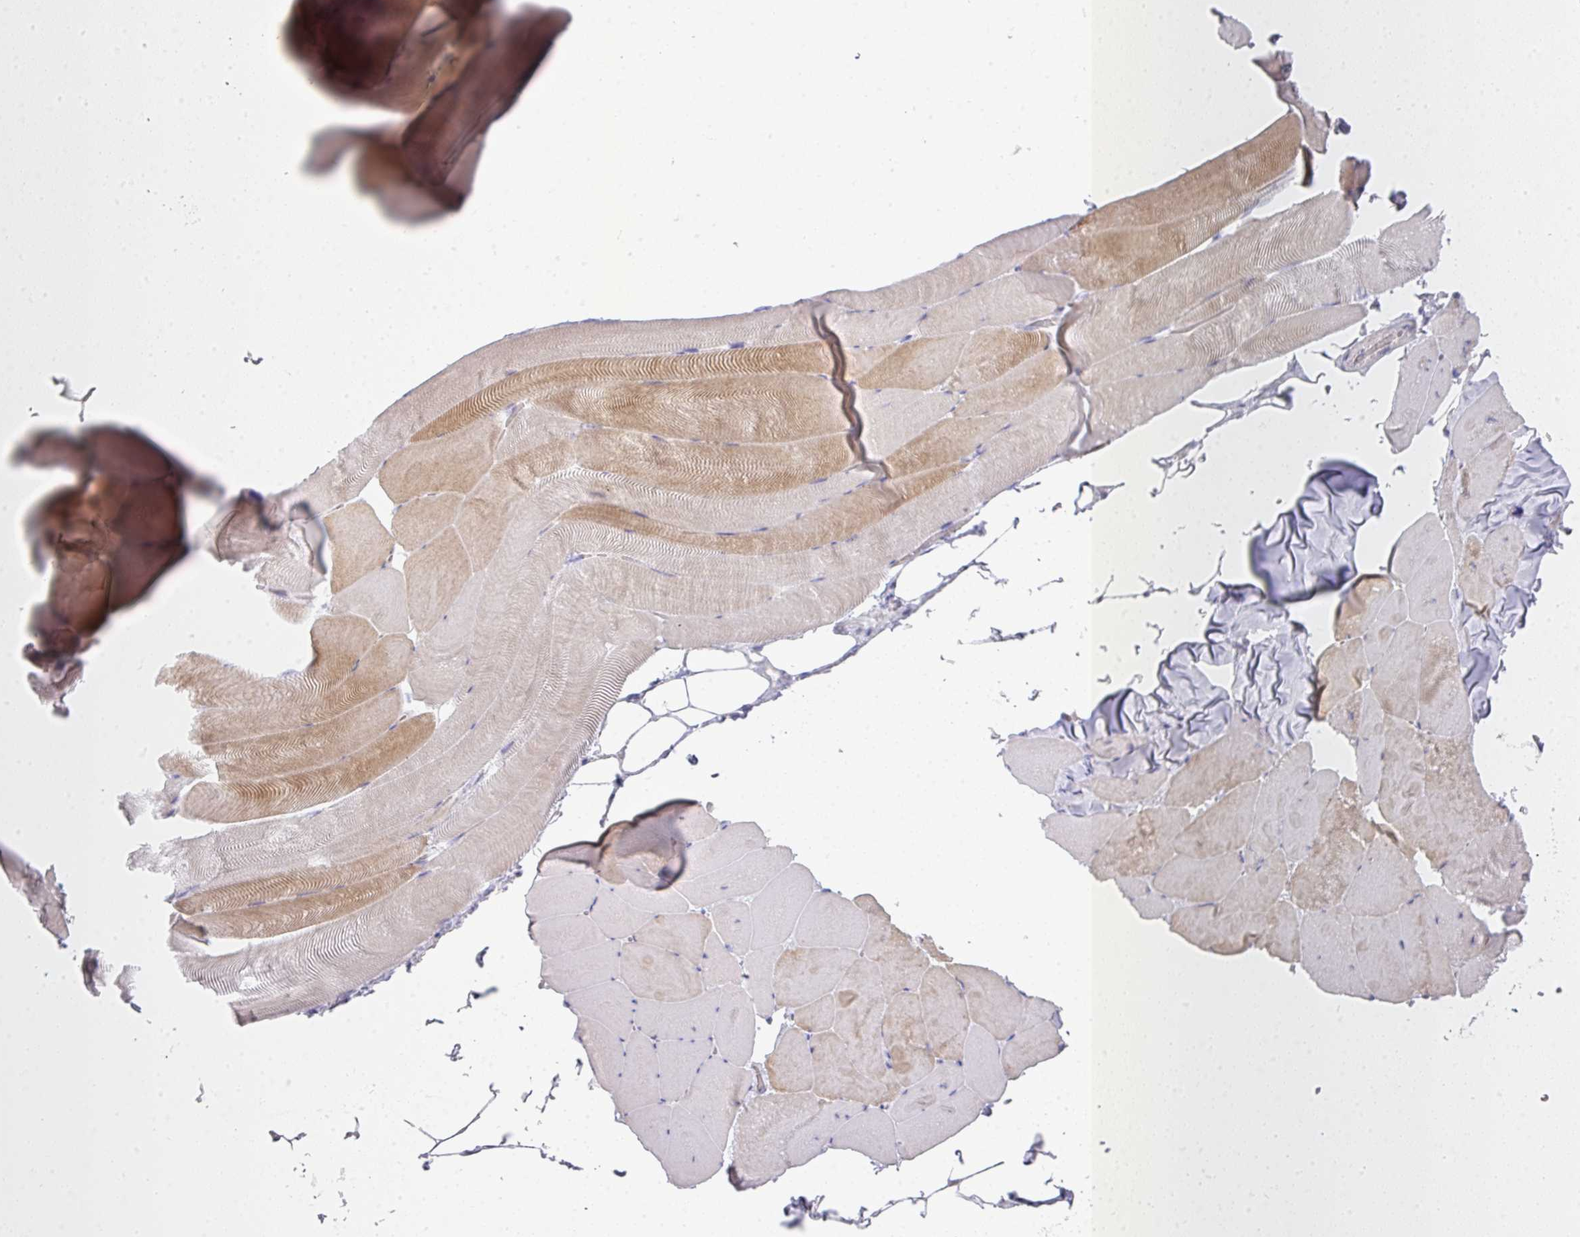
{"staining": {"intensity": "weak", "quantity": "25%-75%", "location": "cytoplasmic/membranous"}, "tissue": "skeletal muscle", "cell_type": "Myocytes", "image_type": "normal", "snomed": [{"axis": "morphology", "description": "Normal tissue, NOS"}, {"axis": "topography", "description": "Skeletal muscle"}], "caption": "Protein analysis of normal skeletal muscle shows weak cytoplasmic/membranous staining in about 25%-75% of myocytes.", "gene": "GLI4", "patient": {"sex": "female", "age": 64}}